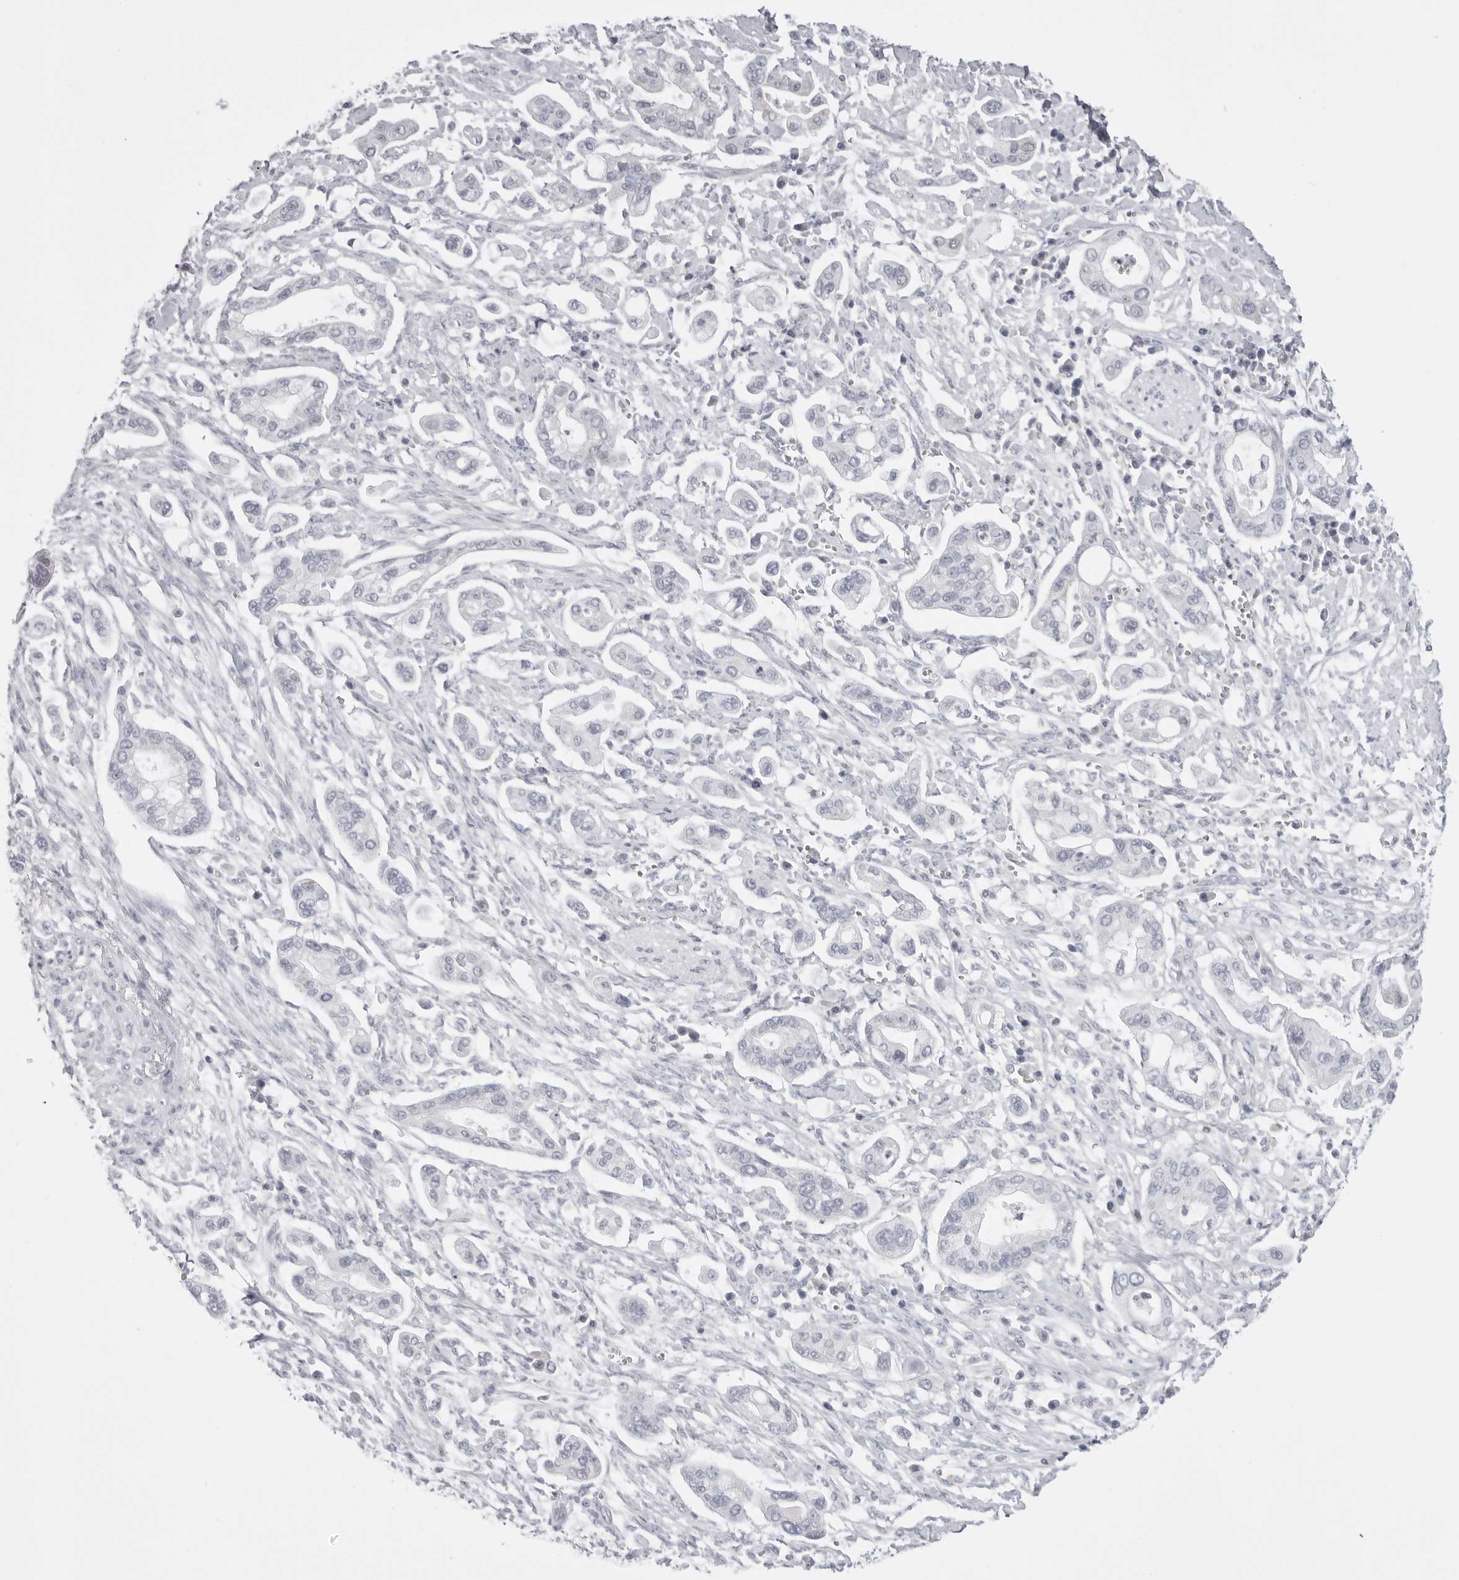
{"staining": {"intensity": "negative", "quantity": "none", "location": "none"}, "tissue": "pancreatic cancer", "cell_type": "Tumor cells", "image_type": "cancer", "snomed": [{"axis": "morphology", "description": "Adenocarcinoma, NOS"}, {"axis": "topography", "description": "Pancreas"}], "caption": "An immunohistochemistry (IHC) photomicrograph of pancreatic cancer (adenocarcinoma) is shown. There is no staining in tumor cells of pancreatic cancer (adenocarcinoma).", "gene": "TUFM", "patient": {"sex": "male", "age": 68}}